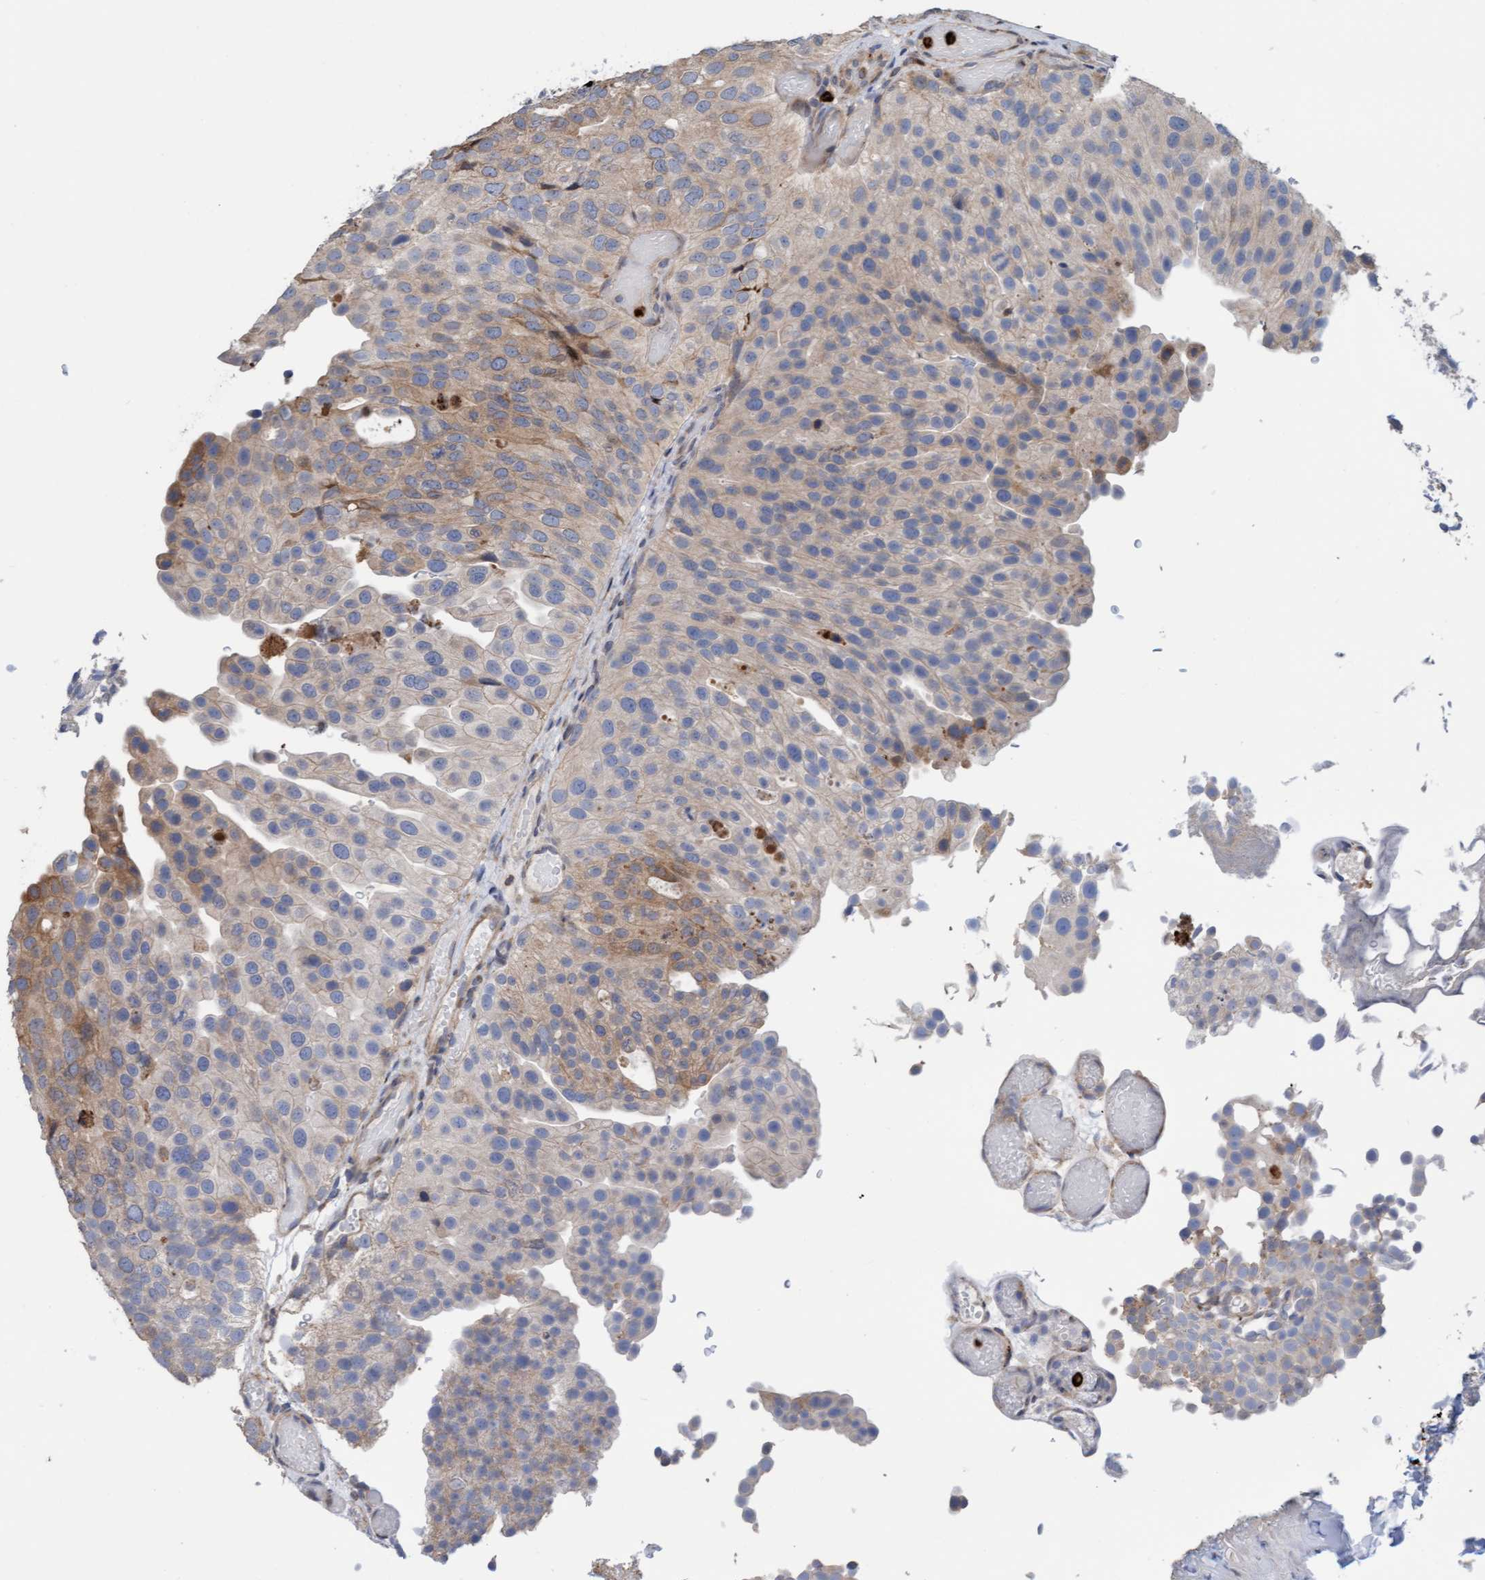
{"staining": {"intensity": "moderate", "quantity": "<25%", "location": "cytoplasmic/membranous"}, "tissue": "urothelial cancer", "cell_type": "Tumor cells", "image_type": "cancer", "snomed": [{"axis": "morphology", "description": "Urothelial carcinoma, Low grade"}, {"axis": "topography", "description": "Urinary bladder"}], "caption": "High-power microscopy captured an immunohistochemistry histopathology image of low-grade urothelial carcinoma, revealing moderate cytoplasmic/membranous positivity in approximately <25% of tumor cells.", "gene": "MMP8", "patient": {"sex": "male", "age": 78}}